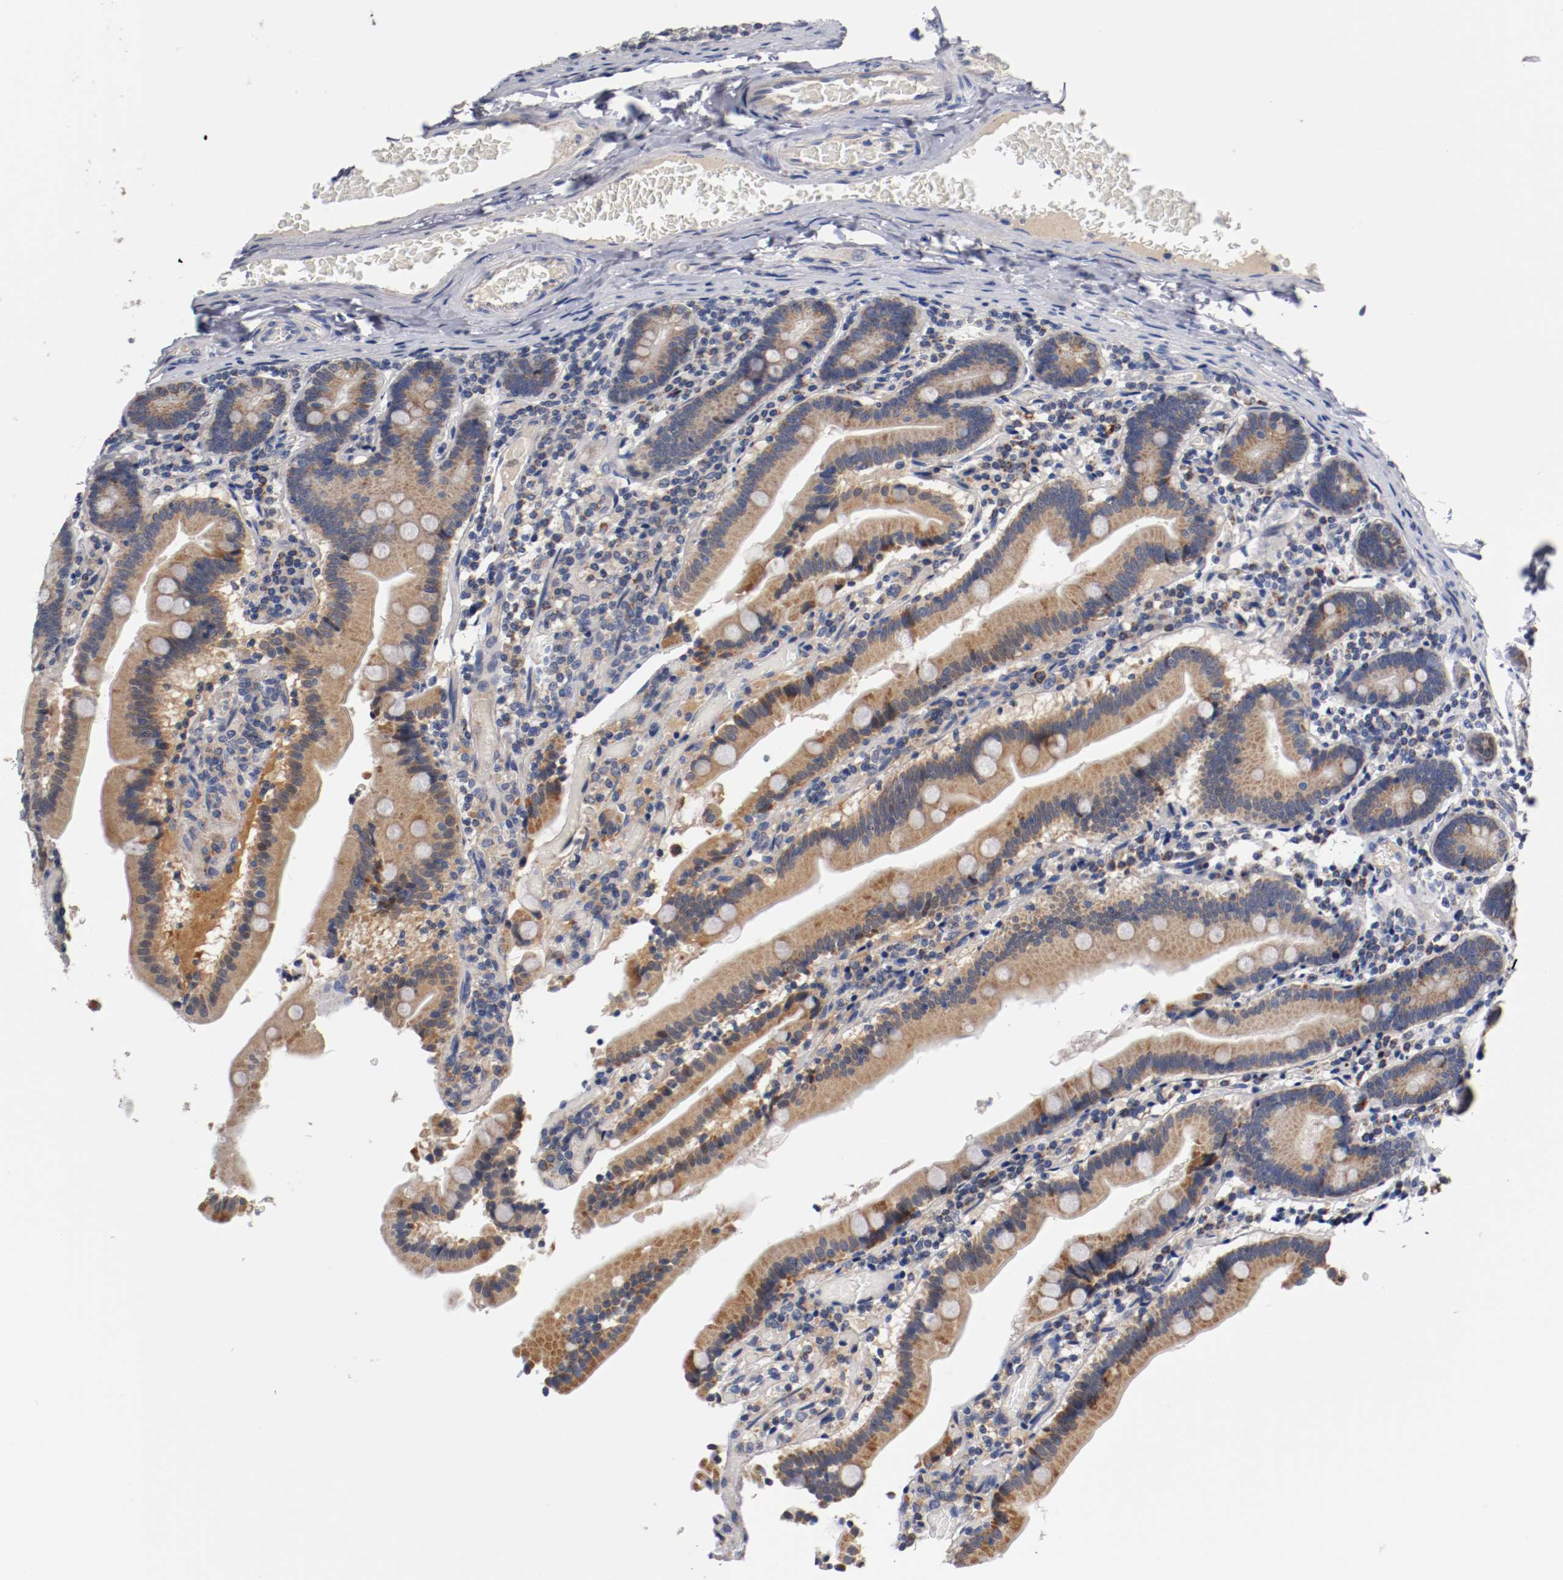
{"staining": {"intensity": "moderate", "quantity": ">75%", "location": "cytoplasmic/membranous"}, "tissue": "duodenum", "cell_type": "Glandular cells", "image_type": "normal", "snomed": [{"axis": "morphology", "description": "Normal tissue, NOS"}, {"axis": "topography", "description": "Duodenum"}], "caption": "Immunohistochemical staining of benign duodenum shows medium levels of moderate cytoplasmic/membranous positivity in about >75% of glandular cells.", "gene": "PCSK6", "patient": {"sex": "female", "age": 53}}